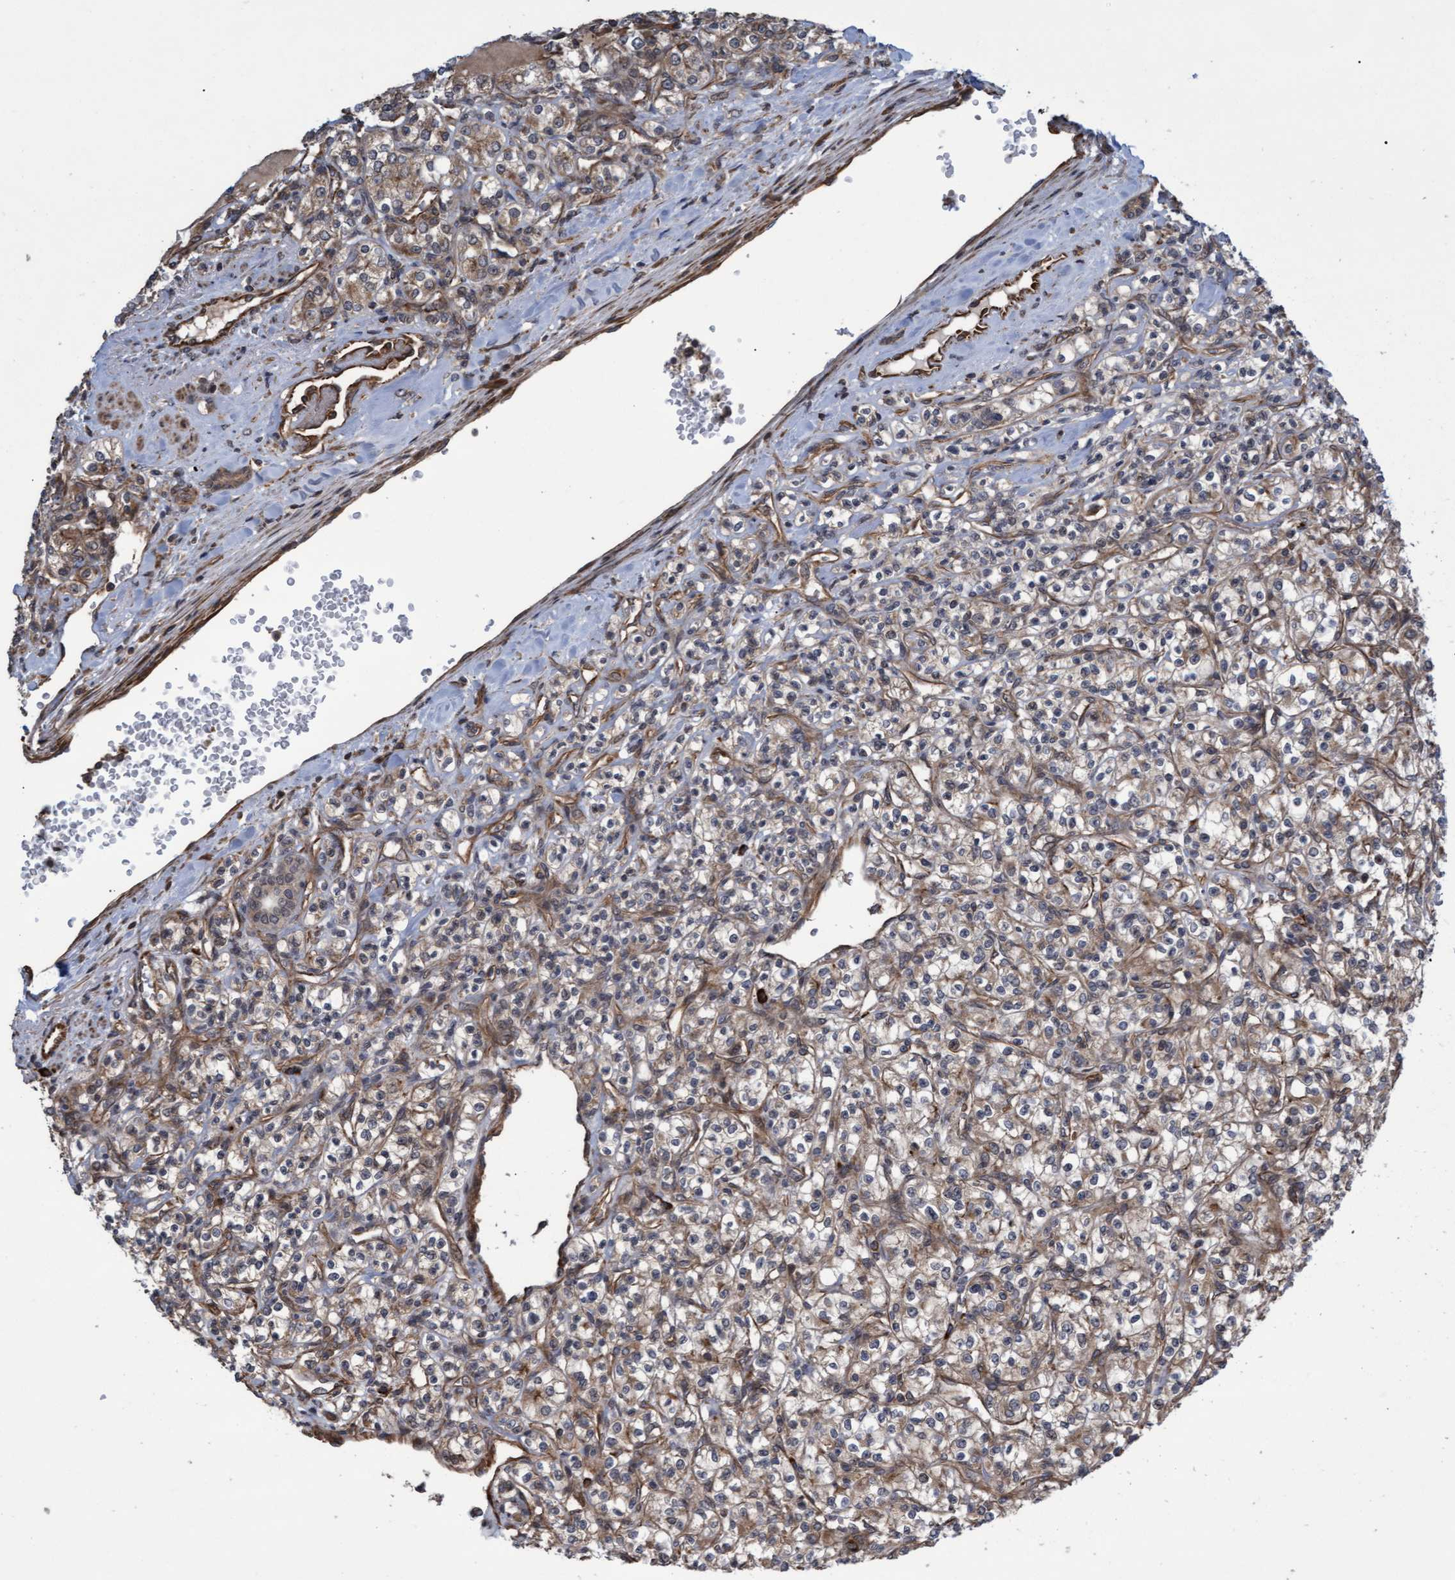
{"staining": {"intensity": "weak", "quantity": ">75%", "location": "cytoplasmic/membranous"}, "tissue": "renal cancer", "cell_type": "Tumor cells", "image_type": "cancer", "snomed": [{"axis": "morphology", "description": "Adenocarcinoma, NOS"}, {"axis": "topography", "description": "Kidney"}], "caption": "The image displays immunohistochemical staining of renal adenocarcinoma. There is weak cytoplasmic/membranous expression is seen in approximately >75% of tumor cells. The protein is stained brown, and the nuclei are stained in blue (DAB IHC with brightfield microscopy, high magnification).", "gene": "TNFRSF10B", "patient": {"sex": "male", "age": 77}}